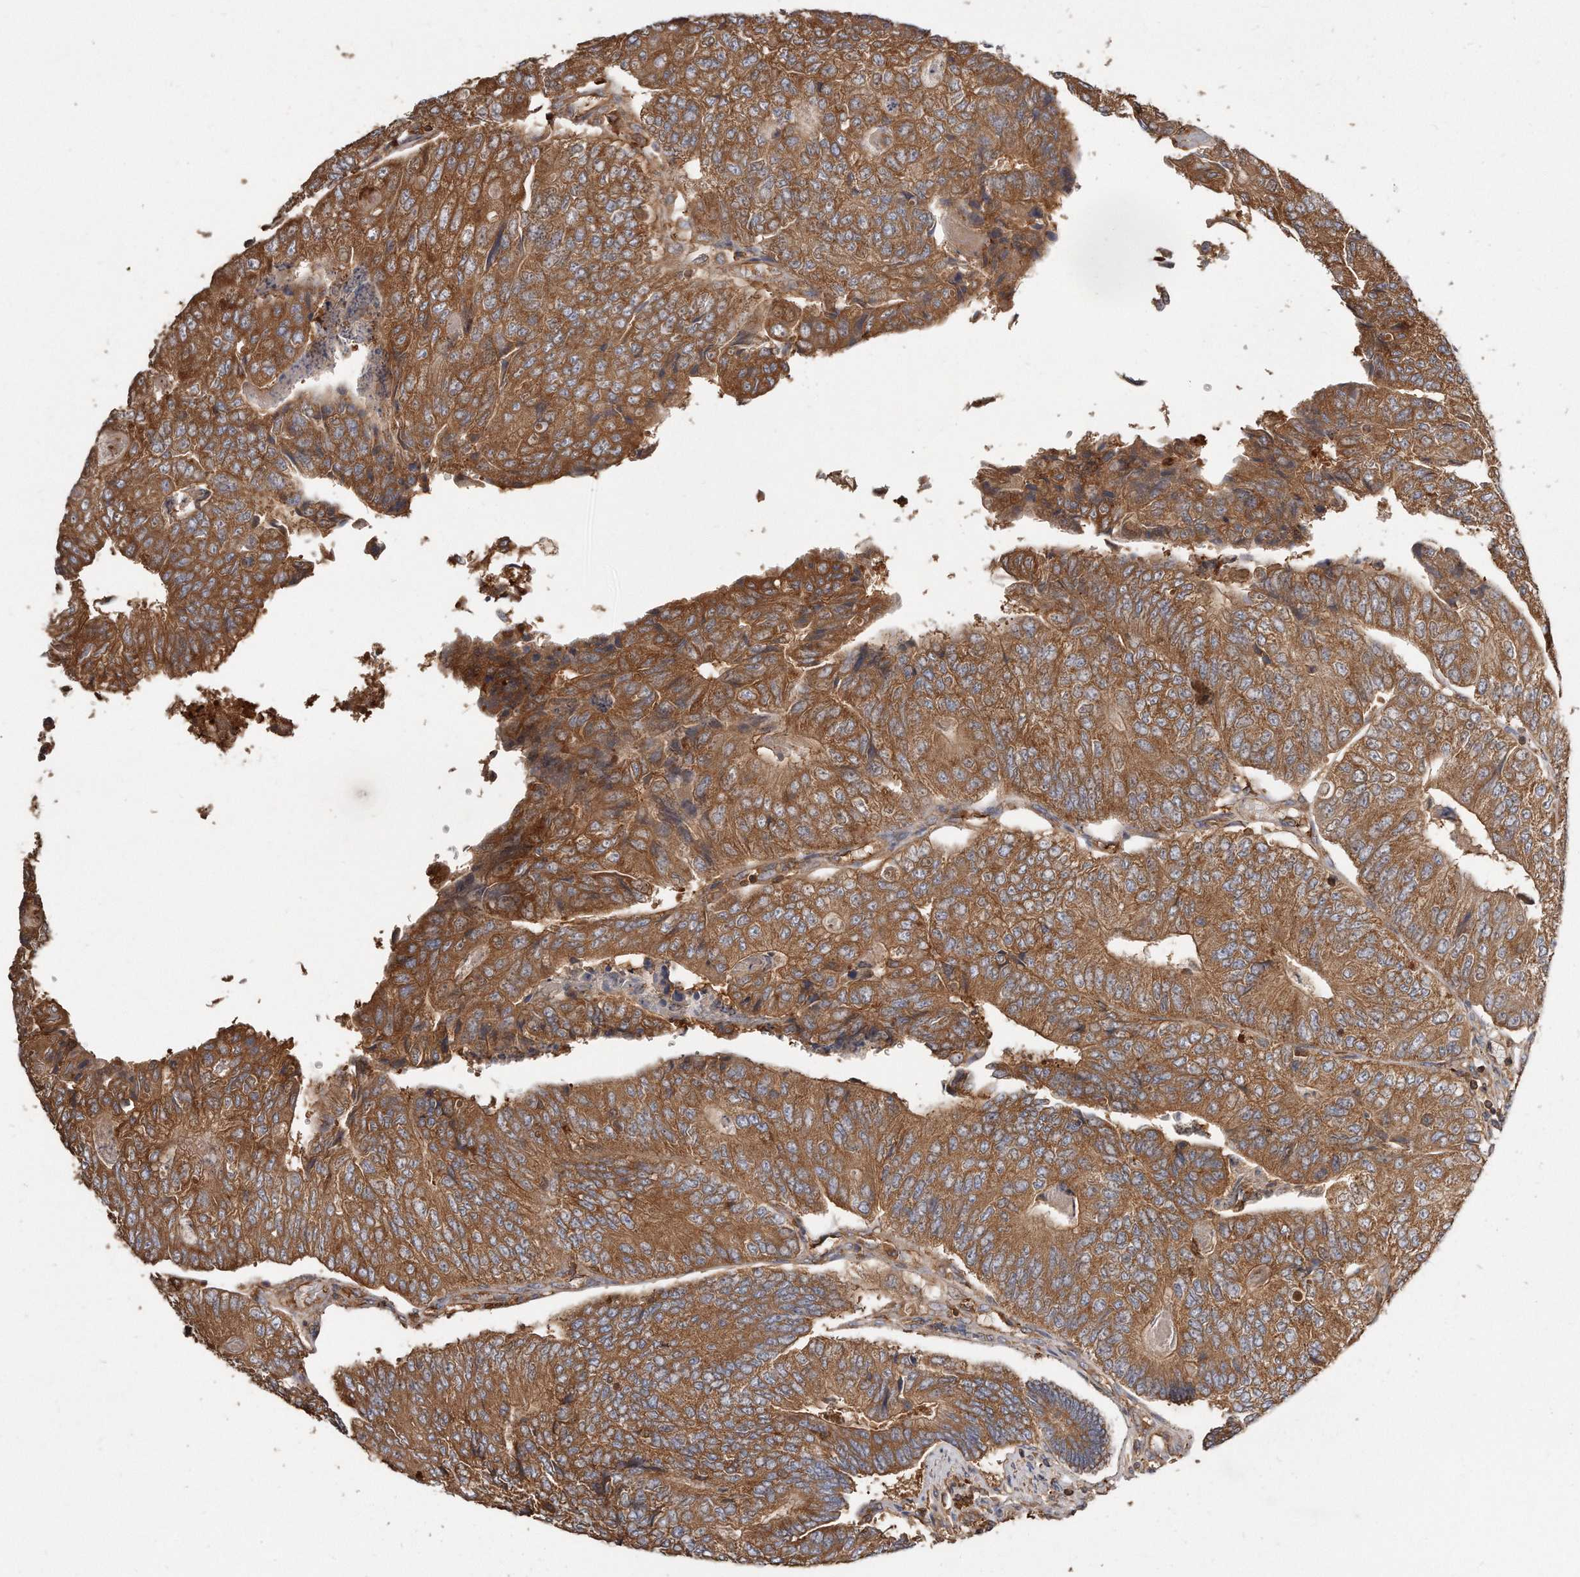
{"staining": {"intensity": "moderate", "quantity": ">75%", "location": "cytoplasmic/membranous"}, "tissue": "colorectal cancer", "cell_type": "Tumor cells", "image_type": "cancer", "snomed": [{"axis": "morphology", "description": "Adenocarcinoma, NOS"}, {"axis": "topography", "description": "Colon"}], "caption": "This is a photomicrograph of immunohistochemistry (IHC) staining of colorectal cancer, which shows moderate staining in the cytoplasmic/membranous of tumor cells.", "gene": "CAP1", "patient": {"sex": "female", "age": 67}}